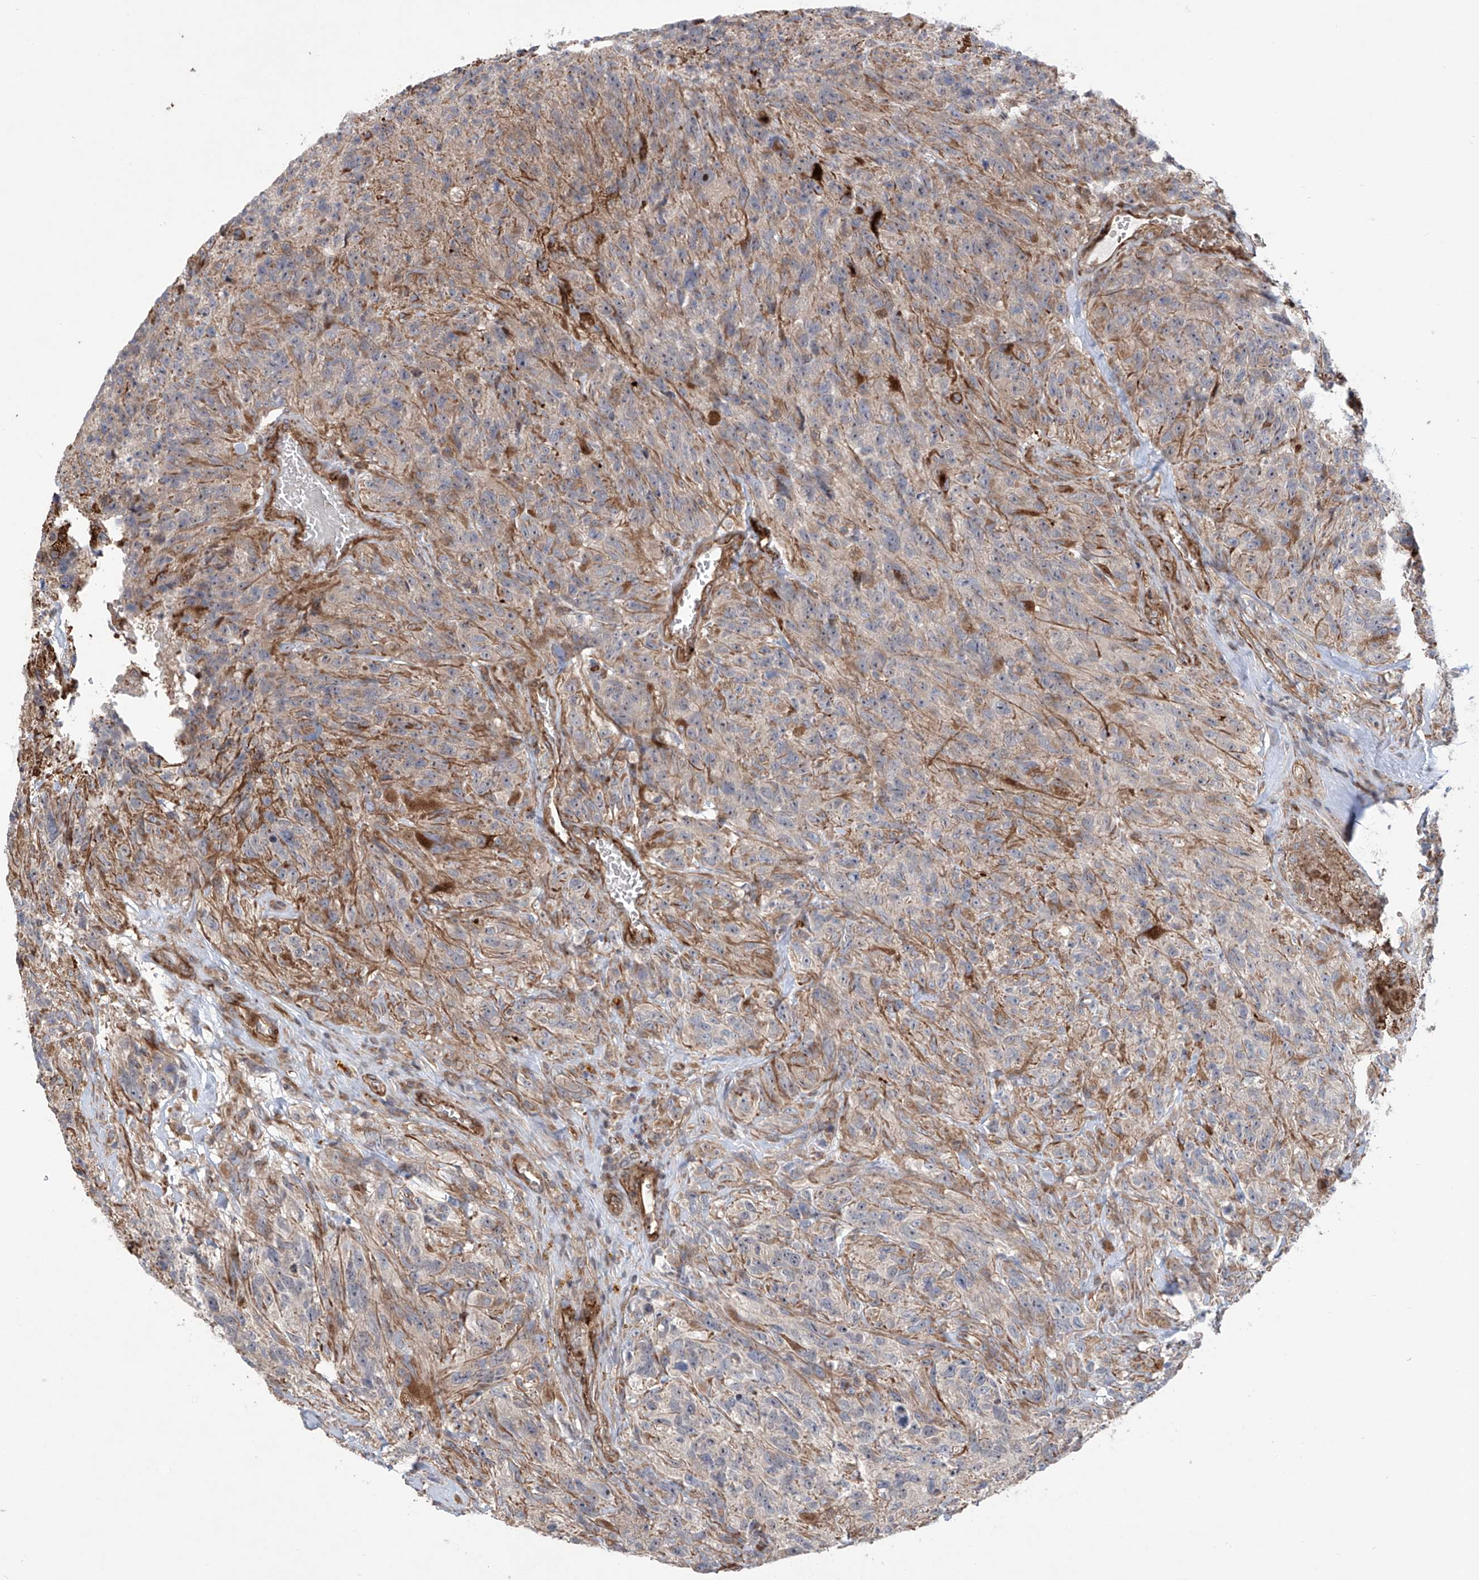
{"staining": {"intensity": "weak", "quantity": "25%-75%", "location": "cytoplasmic/membranous"}, "tissue": "glioma", "cell_type": "Tumor cells", "image_type": "cancer", "snomed": [{"axis": "morphology", "description": "Glioma, malignant, High grade"}, {"axis": "topography", "description": "Brain"}], "caption": "Immunohistochemical staining of human glioma shows low levels of weak cytoplasmic/membranous expression in approximately 25%-75% of tumor cells. (DAB = brown stain, brightfield microscopy at high magnification).", "gene": "APAF1", "patient": {"sex": "male", "age": 69}}